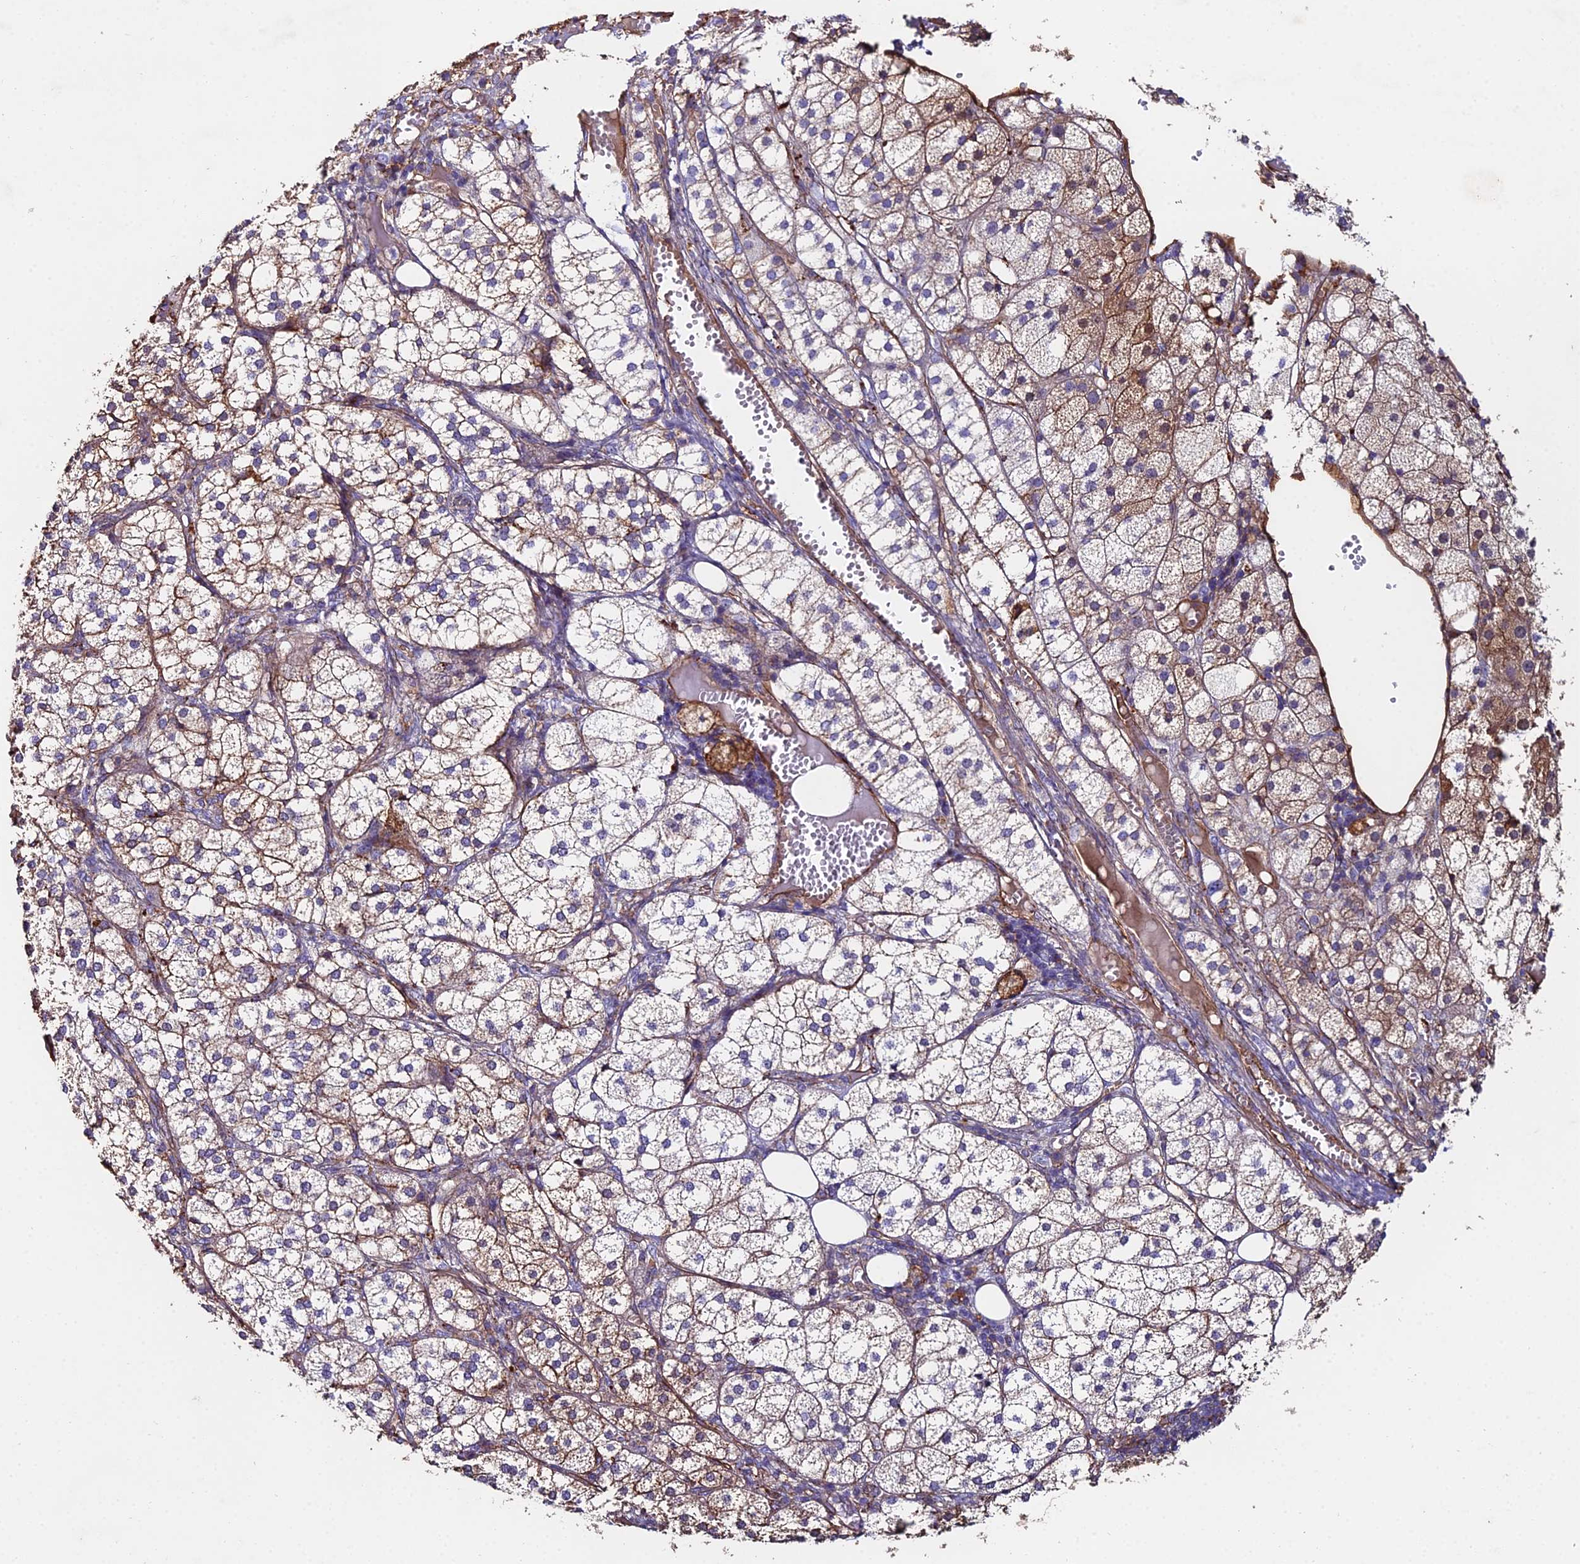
{"staining": {"intensity": "moderate", "quantity": "25%-75%", "location": "cytoplasmic/membranous"}, "tissue": "adrenal gland", "cell_type": "Glandular cells", "image_type": "normal", "snomed": [{"axis": "morphology", "description": "Normal tissue, NOS"}, {"axis": "topography", "description": "Adrenal gland"}], "caption": "Human adrenal gland stained for a protein (brown) demonstrates moderate cytoplasmic/membranous positive expression in approximately 25%-75% of glandular cells.", "gene": "C6", "patient": {"sex": "female", "age": 61}}